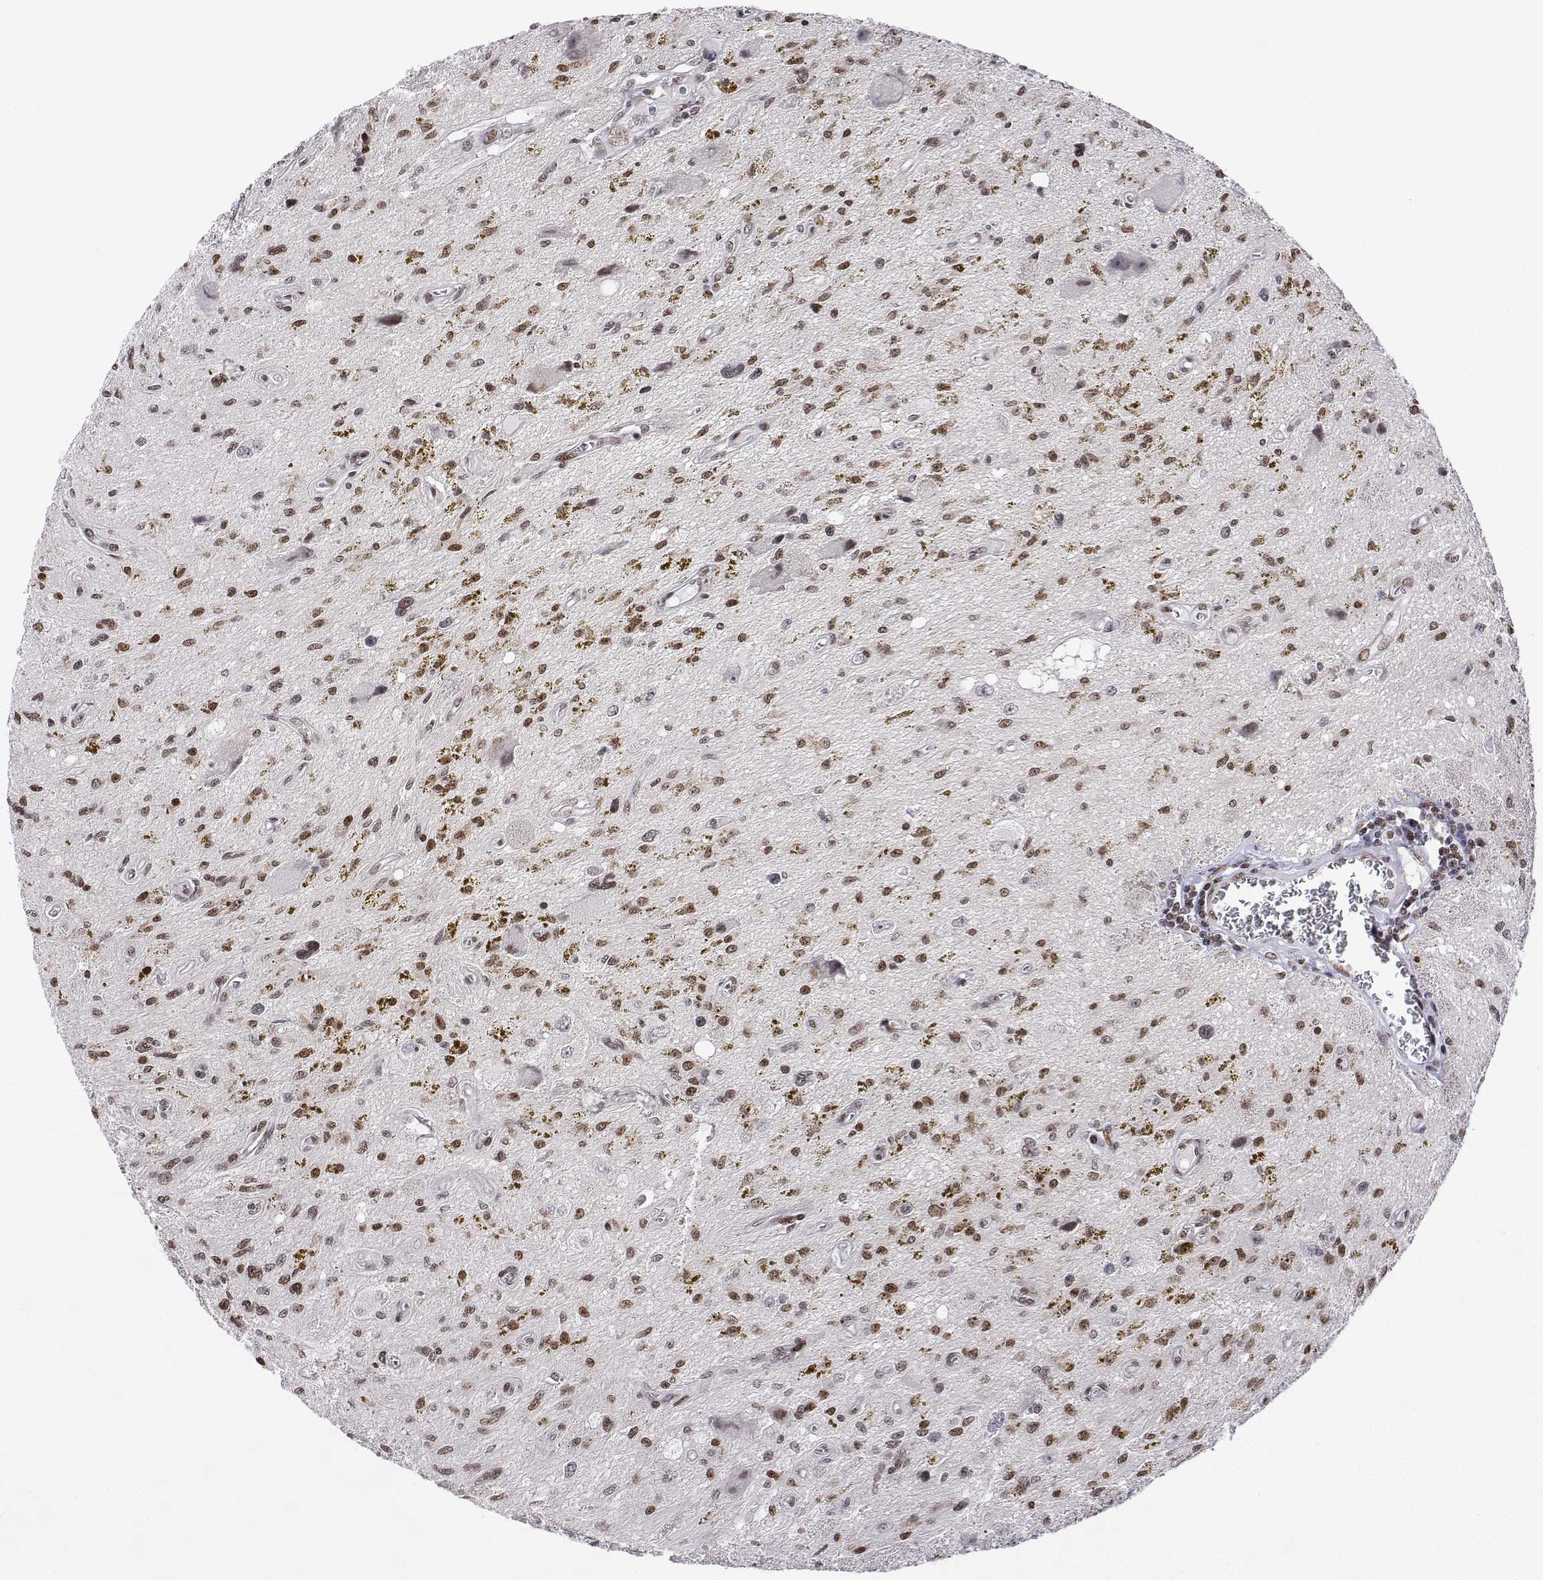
{"staining": {"intensity": "moderate", "quantity": ">75%", "location": "nuclear"}, "tissue": "glioma", "cell_type": "Tumor cells", "image_type": "cancer", "snomed": [{"axis": "morphology", "description": "Glioma, malignant, Low grade"}, {"axis": "topography", "description": "Cerebellum"}], "caption": "Immunohistochemical staining of glioma exhibits moderate nuclear protein expression in approximately >75% of tumor cells. (DAB (3,3'-diaminobenzidine) = brown stain, brightfield microscopy at high magnification).", "gene": "XPC", "patient": {"sex": "female", "age": 14}}